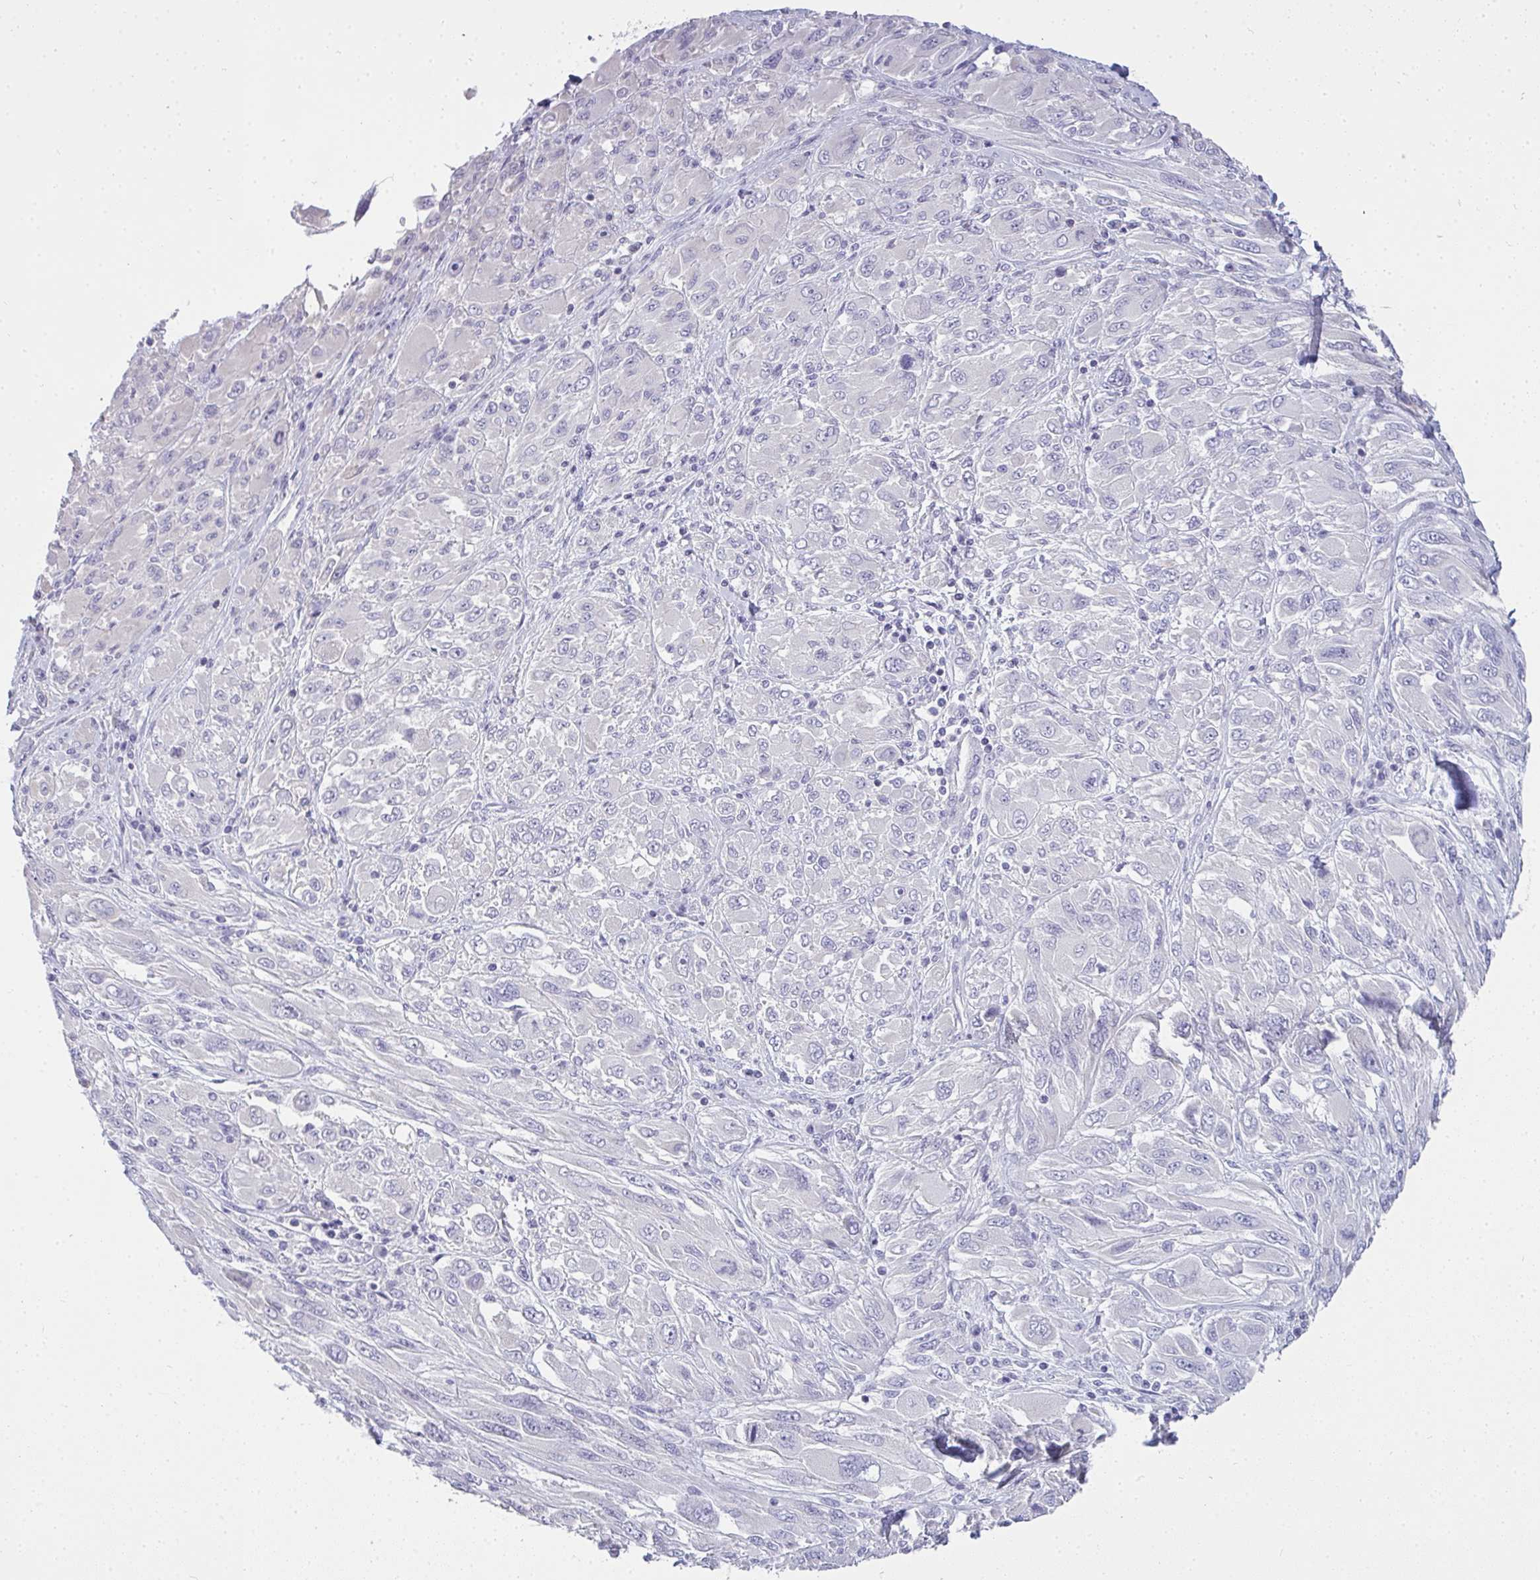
{"staining": {"intensity": "negative", "quantity": "none", "location": "none"}, "tissue": "melanoma", "cell_type": "Tumor cells", "image_type": "cancer", "snomed": [{"axis": "morphology", "description": "Malignant melanoma, NOS"}, {"axis": "topography", "description": "Skin"}], "caption": "Tumor cells show no significant staining in melanoma.", "gene": "GSDMB", "patient": {"sex": "female", "age": 91}}